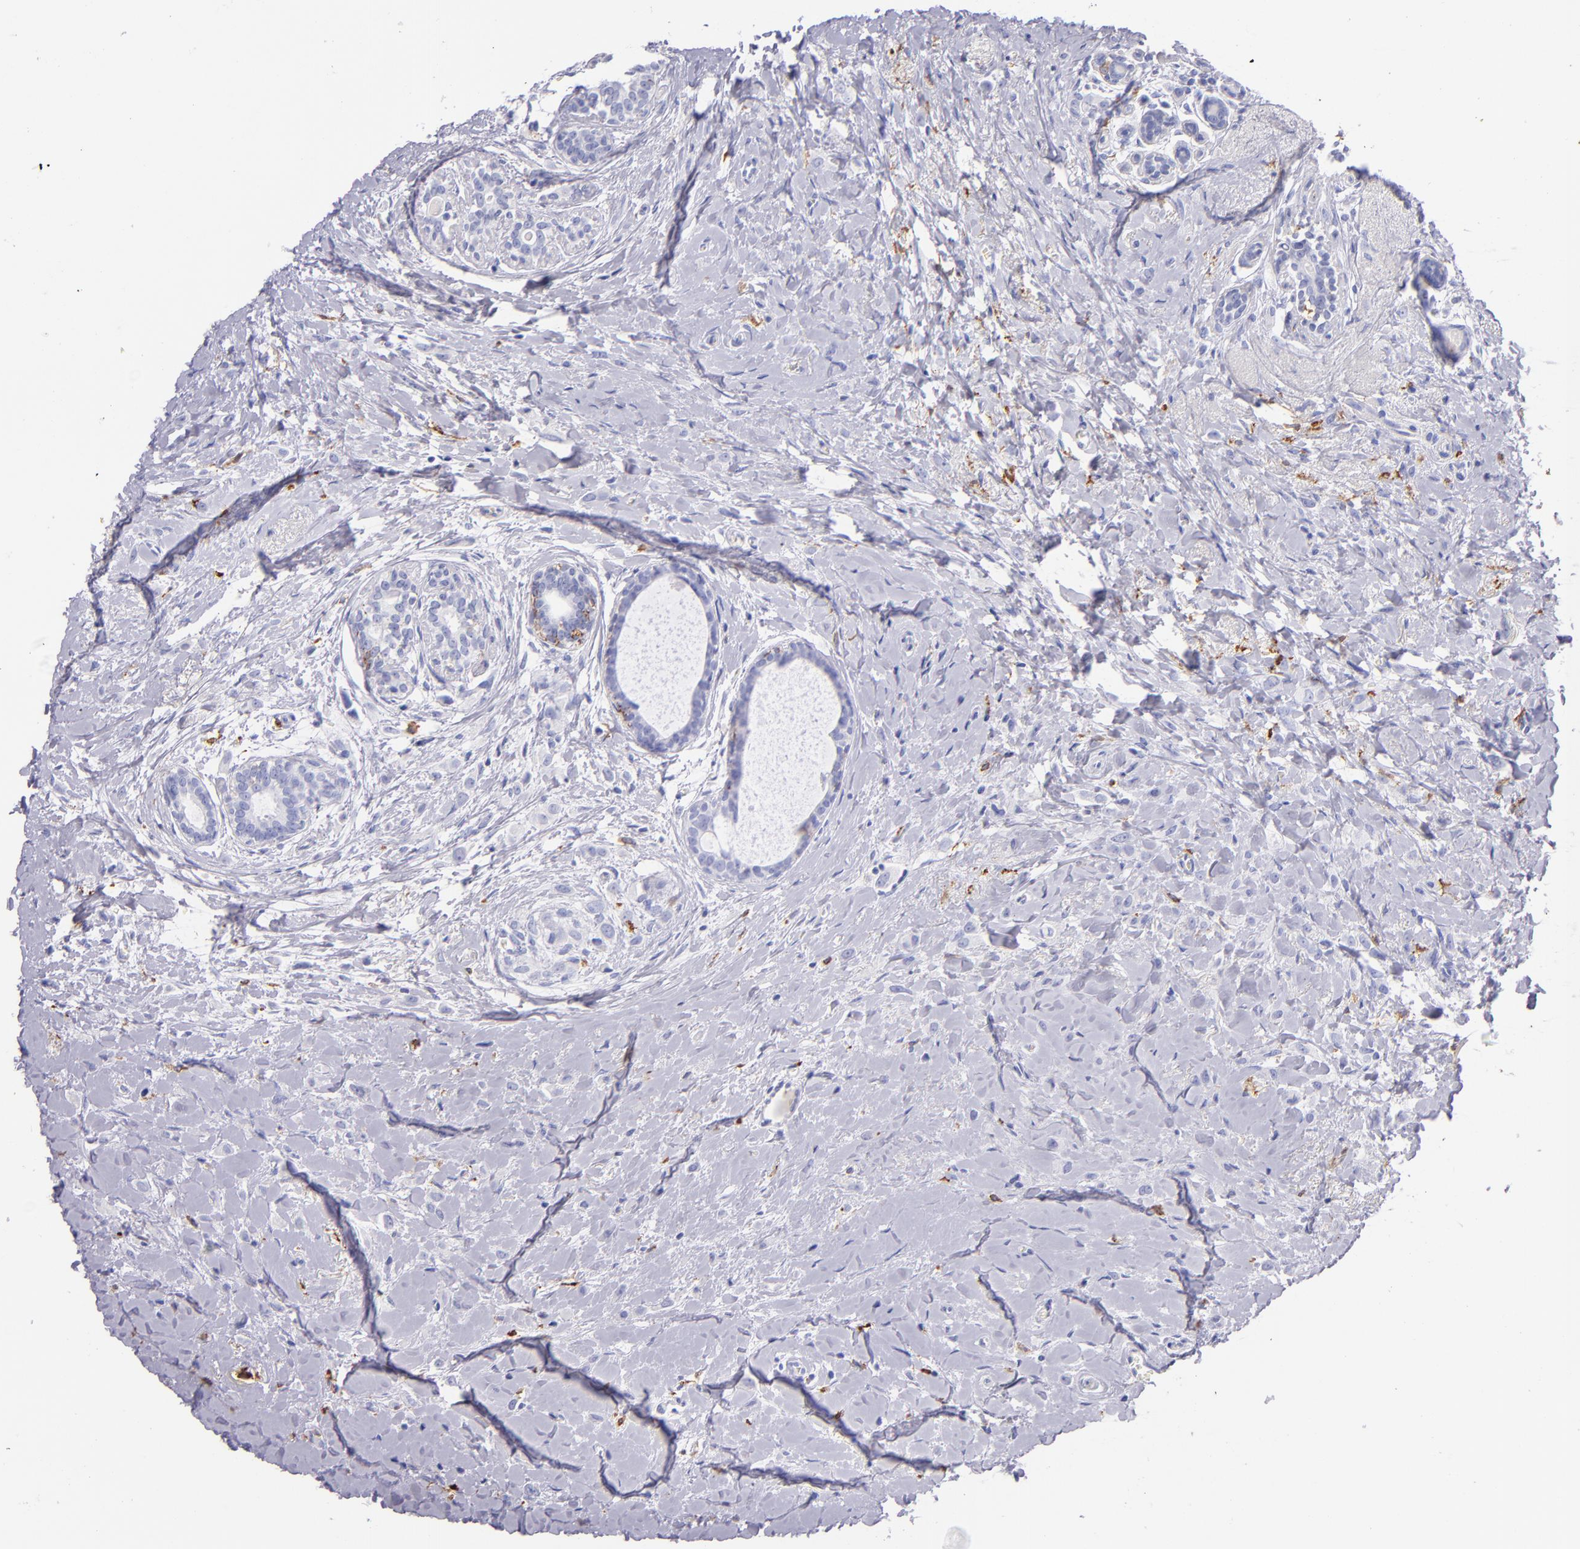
{"staining": {"intensity": "negative", "quantity": "none", "location": "none"}, "tissue": "breast cancer", "cell_type": "Tumor cells", "image_type": "cancer", "snomed": [{"axis": "morphology", "description": "Lobular carcinoma"}, {"axis": "topography", "description": "Breast"}], "caption": "A micrograph of human lobular carcinoma (breast) is negative for staining in tumor cells.", "gene": "CD163", "patient": {"sex": "female", "age": 57}}